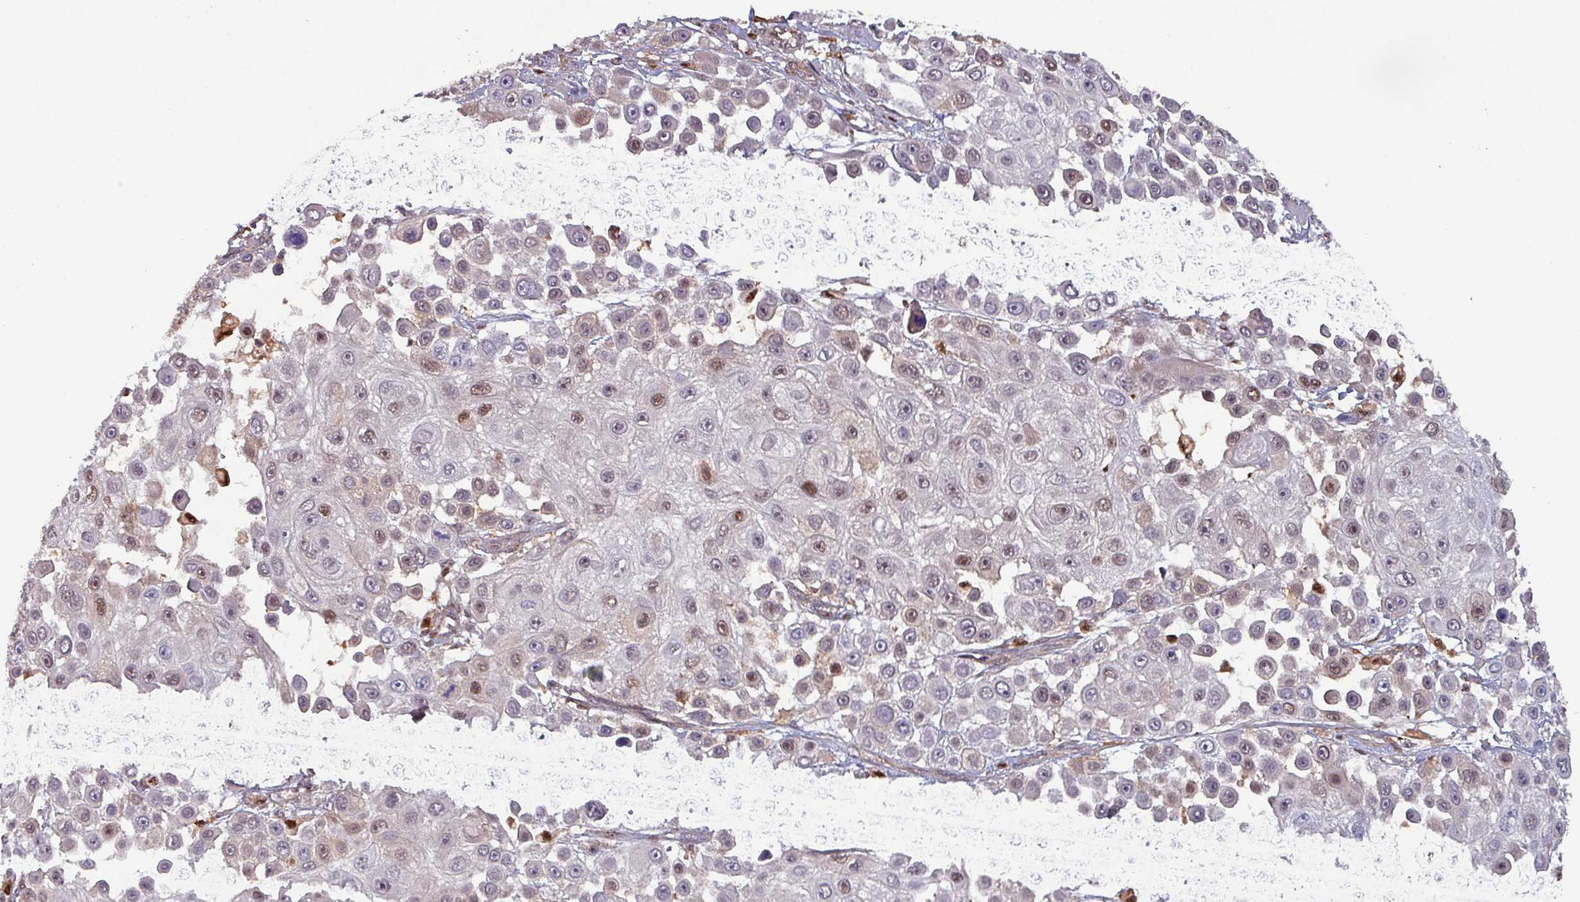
{"staining": {"intensity": "moderate", "quantity": "<25%", "location": "nuclear"}, "tissue": "skin cancer", "cell_type": "Tumor cells", "image_type": "cancer", "snomed": [{"axis": "morphology", "description": "Squamous cell carcinoma, NOS"}, {"axis": "topography", "description": "Skin"}], "caption": "Moderate nuclear staining is identified in about <25% of tumor cells in squamous cell carcinoma (skin).", "gene": "PSMB8", "patient": {"sex": "male", "age": 67}}